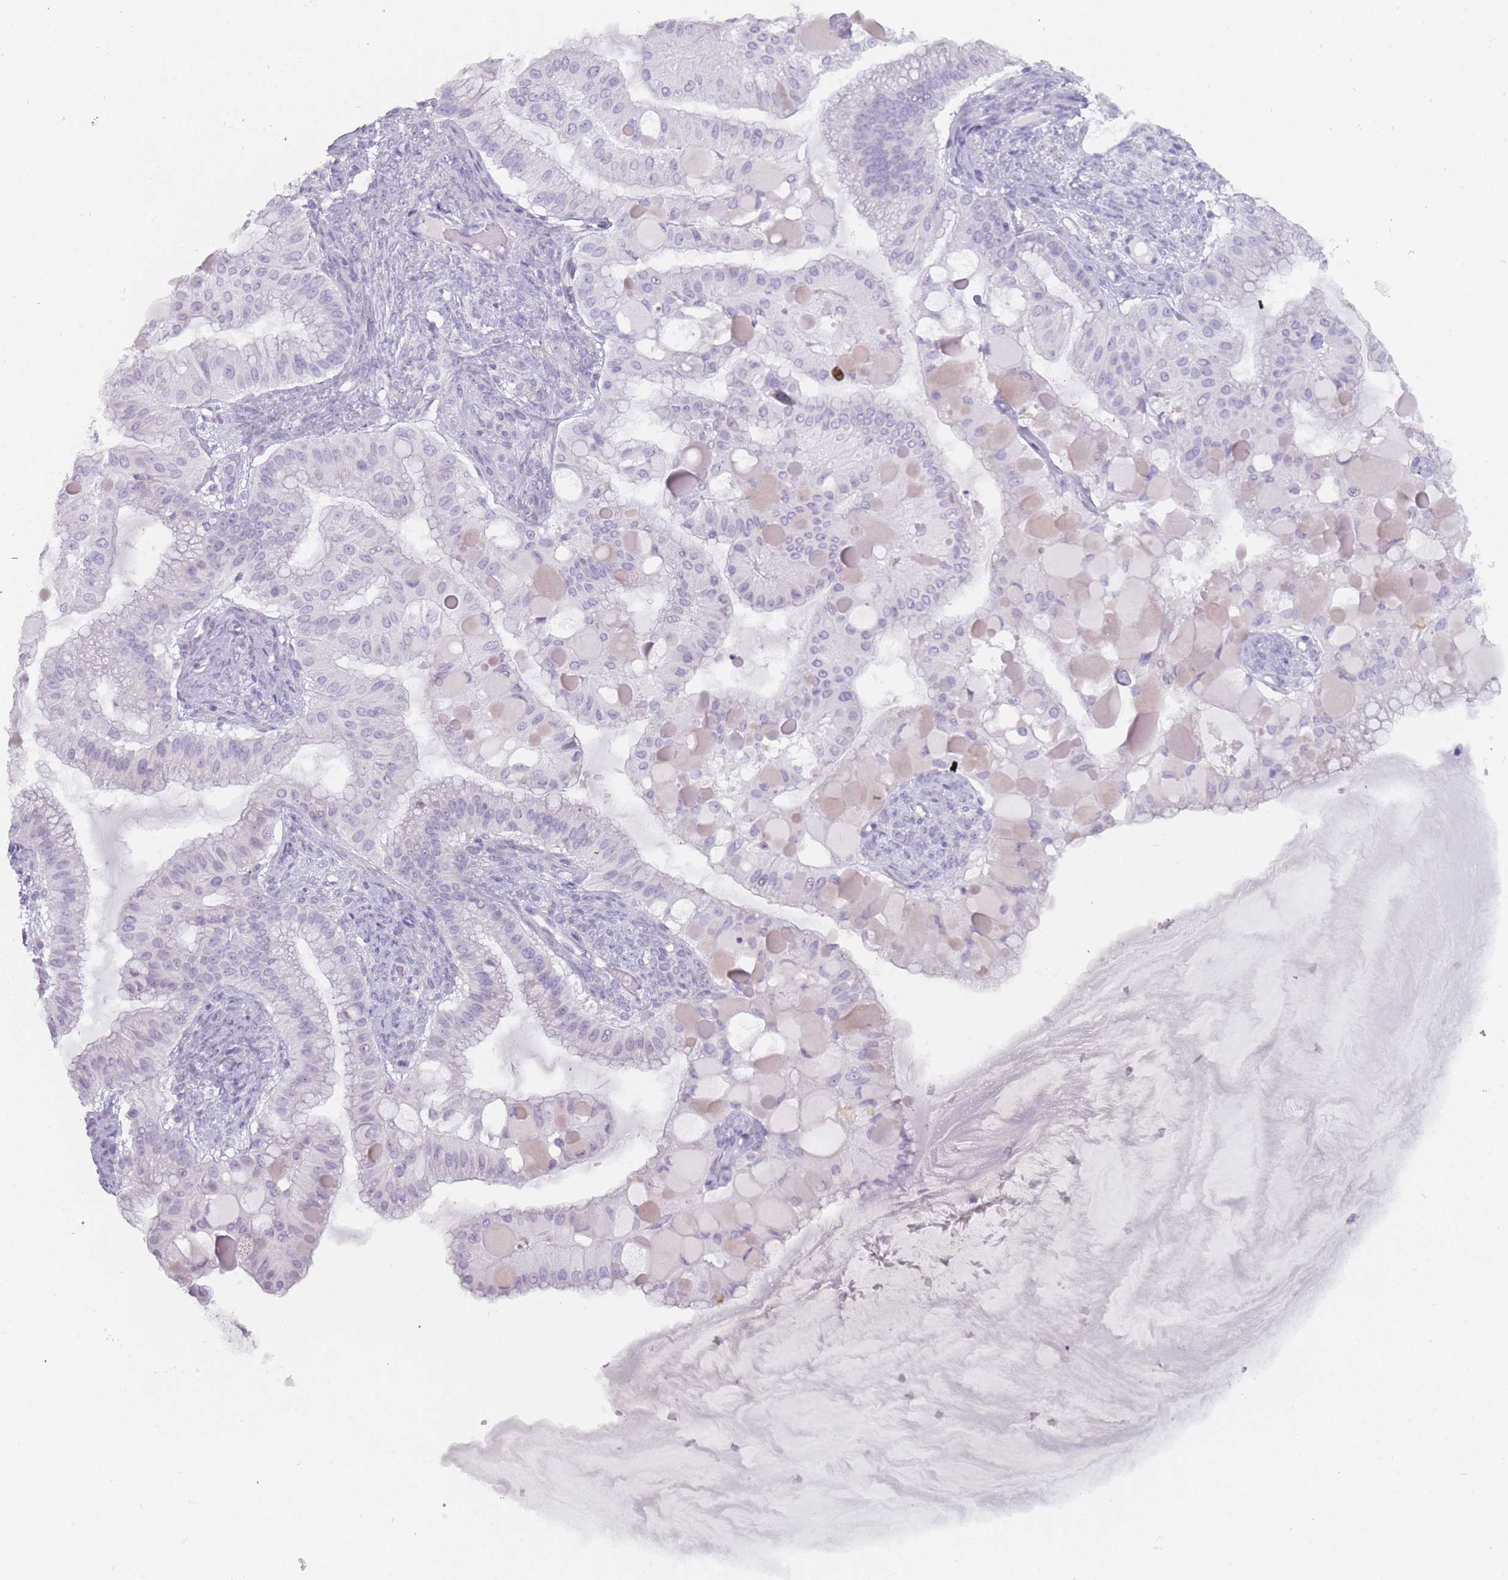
{"staining": {"intensity": "negative", "quantity": "none", "location": "none"}, "tissue": "ovarian cancer", "cell_type": "Tumor cells", "image_type": "cancer", "snomed": [{"axis": "morphology", "description": "Cystadenocarcinoma, mucinous, NOS"}, {"axis": "topography", "description": "Ovary"}], "caption": "An immunohistochemistry (IHC) micrograph of mucinous cystadenocarcinoma (ovarian) is shown. There is no staining in tumor cells of mucinous cystadenocarcinoma (ovarian).", "gene": "DDX4", "patient": {"sex": "female", "age": 61}}